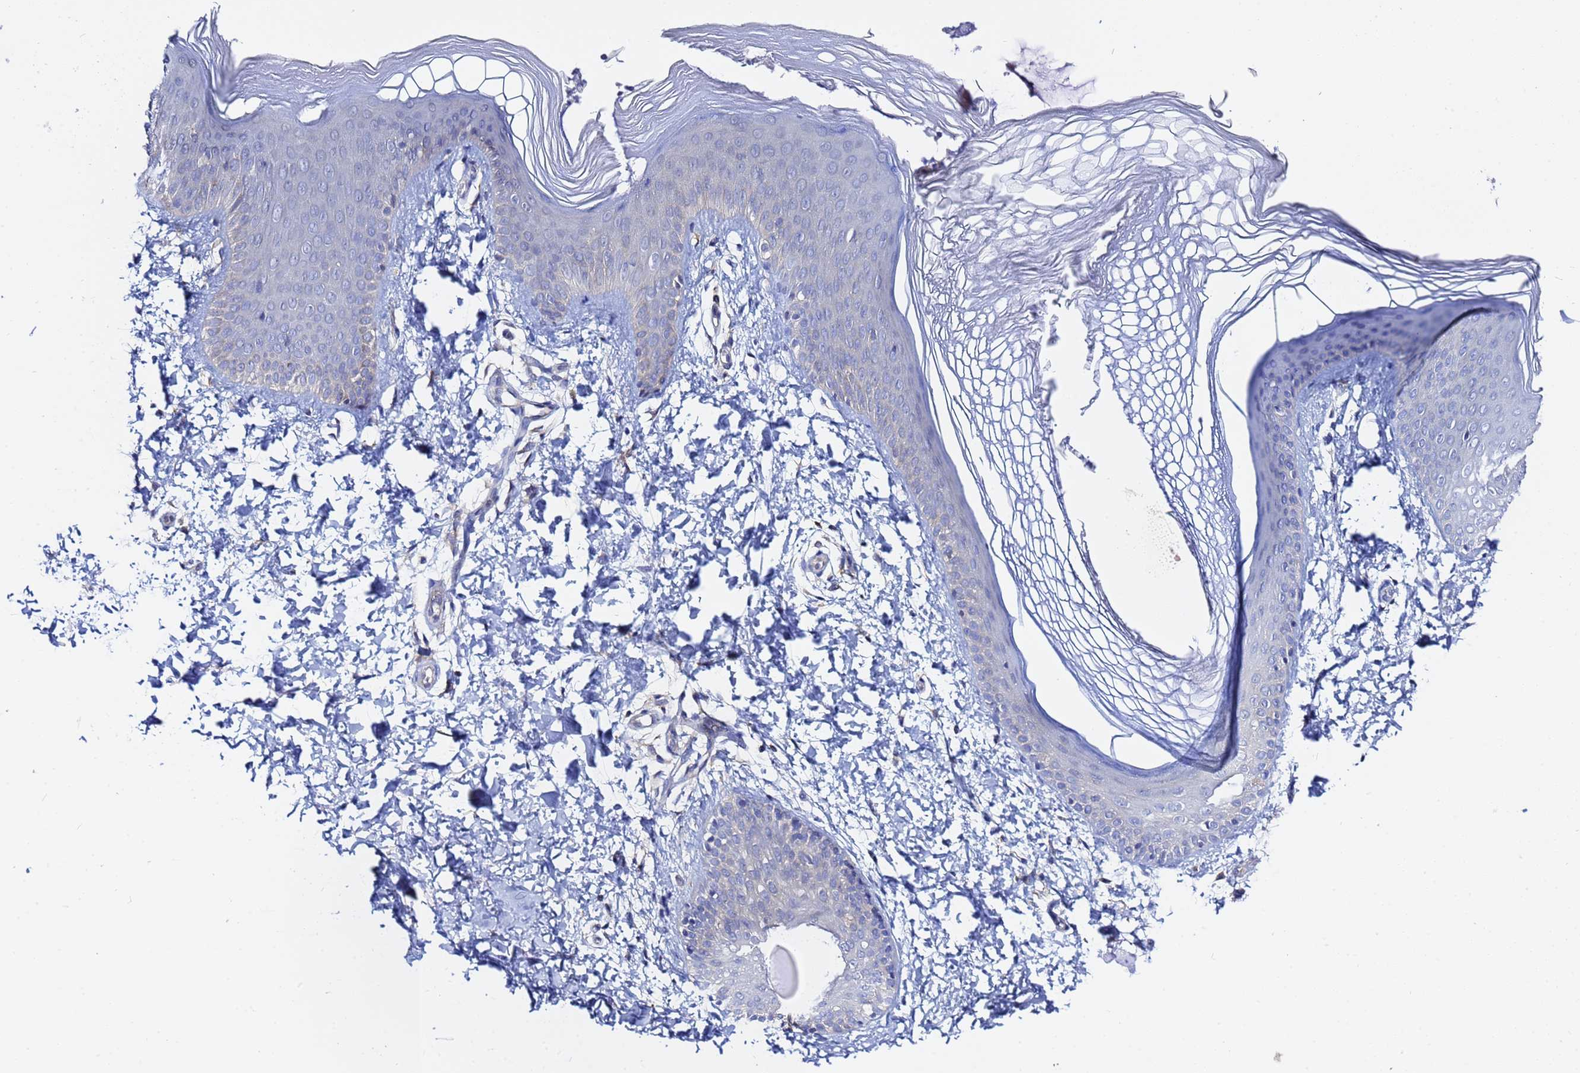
{"staining": {"intensity": "weak", "quantity": "<25%", "location": "cytoplasmic/membranous"}, "tissue": "skin", "cell_type": "Epidermal cells", "image_type": "normal", "snomed": [{"axis": "morphology", "description": "Normal tissue, NOS"}, {"axis": "morphology", "description": "Inflammation, NOS"}, {"axis": "topography", "description": "Soft tissue"}, {"axis": "topography", "description": "Anal"}], "caption": "DAB immunohistochemical staining of unremarkable human skin reveals no significant positivity in epidermal cells.", "gene": "LENG1", "patient": {"sex": "female", "age": 15}}